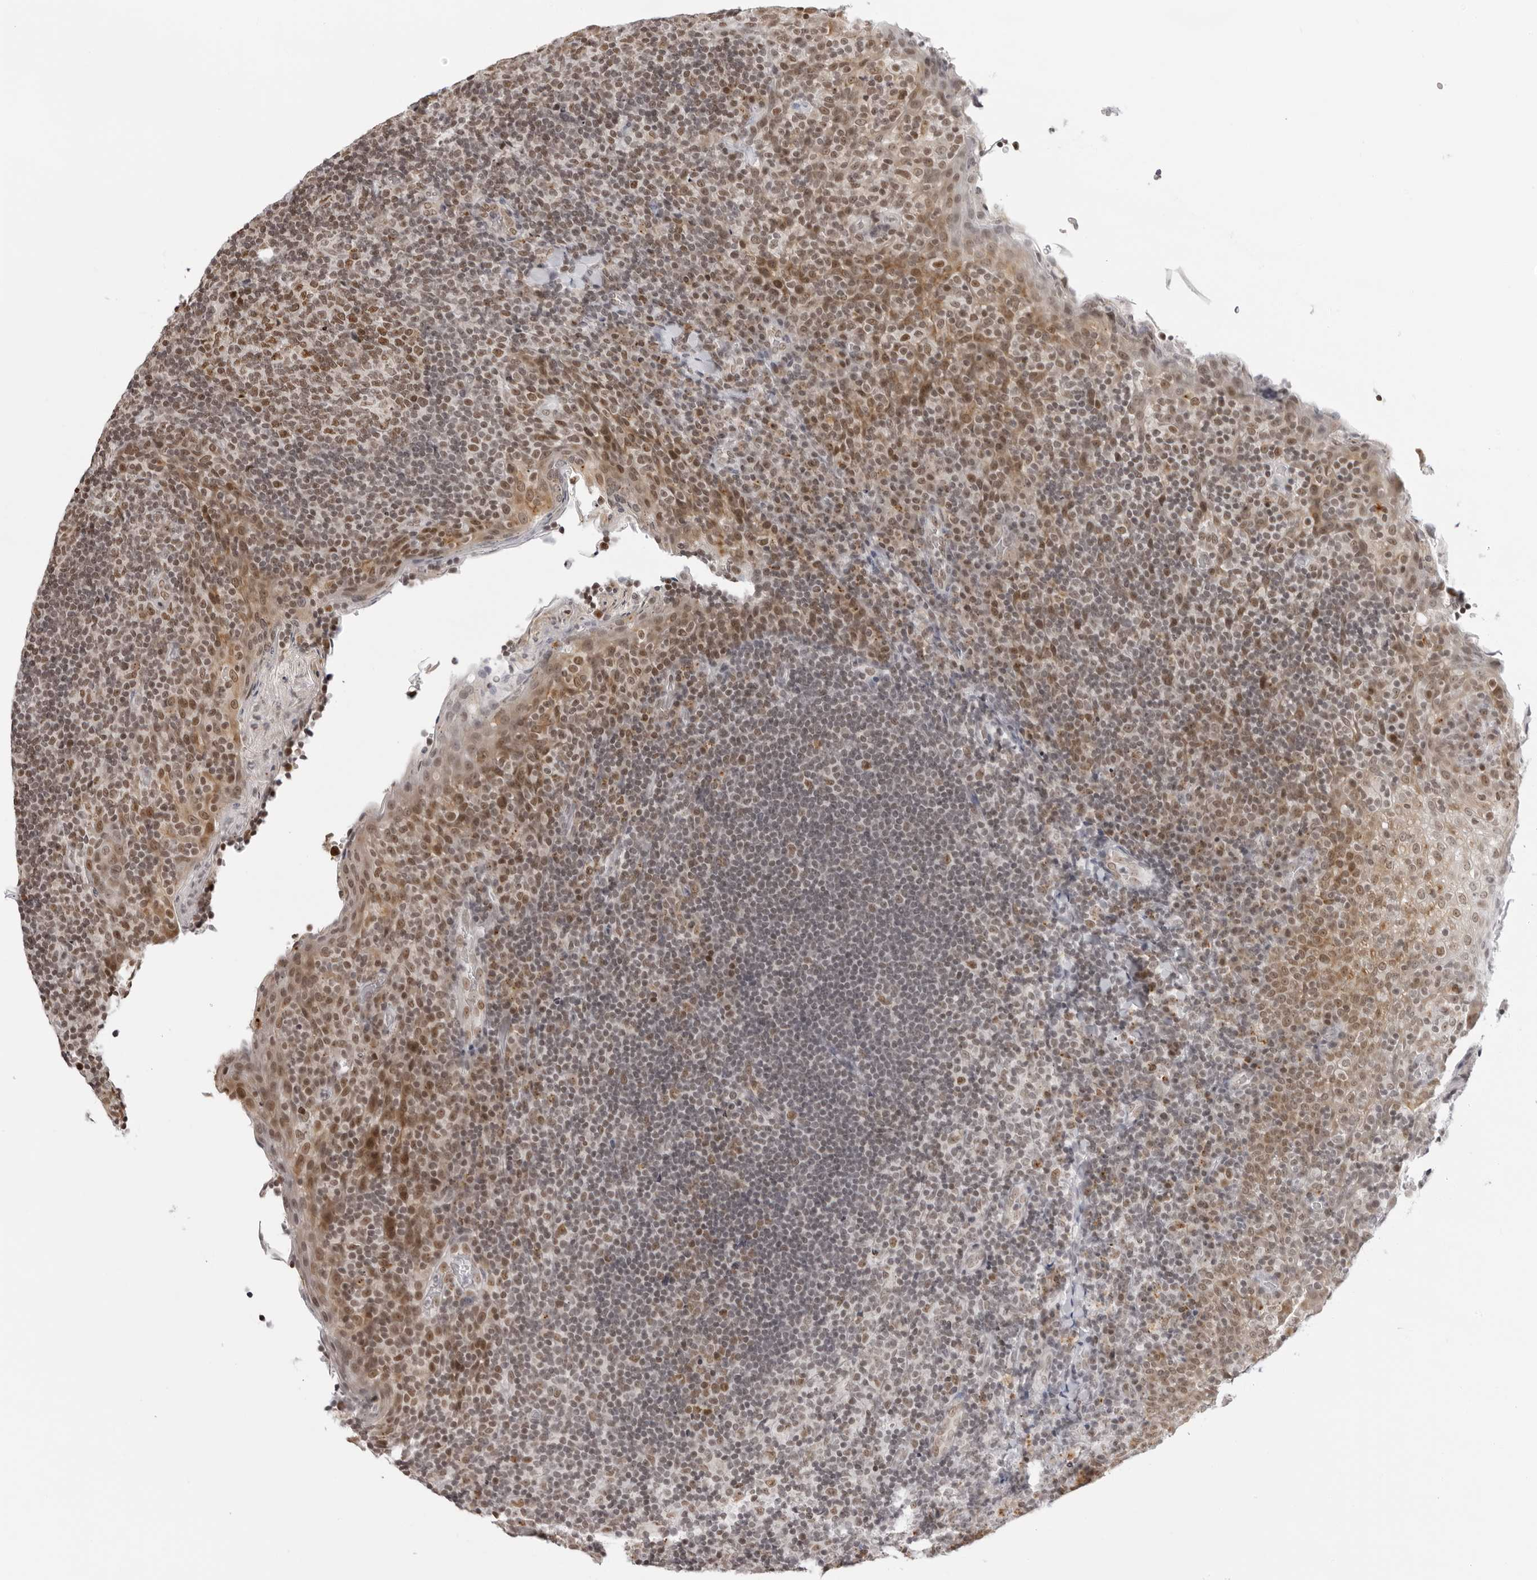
{"staining": {"intensity": "moderate", "quantity": ">75%", "location": "nuclear"}, "tissue": "tonsil", "cell_type": "Germinal center cells", "image_type": "normal", "snomed": [{"axis": "morphology", "description": "Normal tissue, NOS"}, {"axis": "topography", "description": "Tonsil"}], "caption": "There is medium levels of moderate nuclear positivity in germinal center cells of normal tonsil, as demonstrated by immunohistochemical staining (brown color).", "gene": "MSH6", "patient": {"sex": "male", "age": 17}}